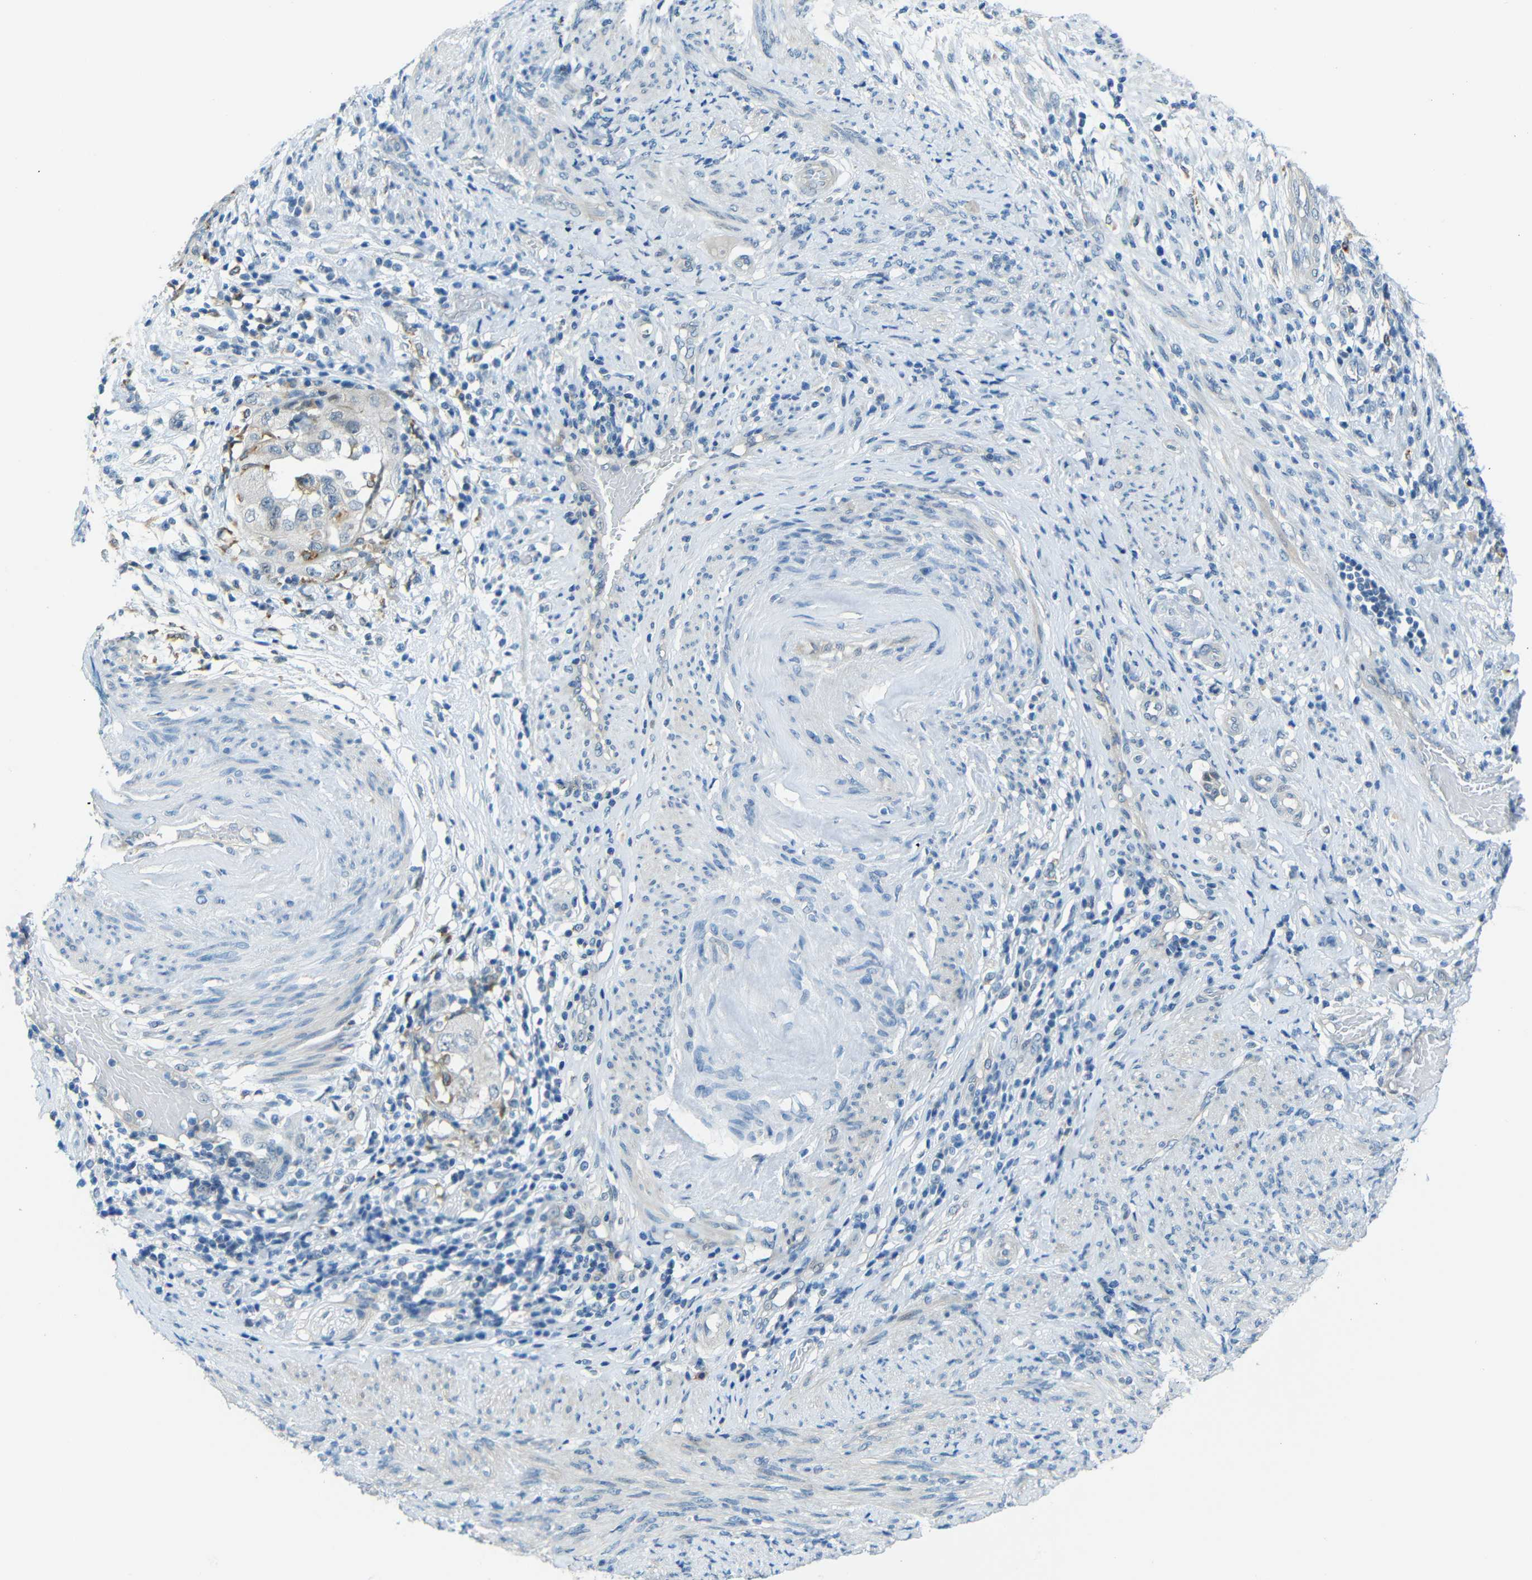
{"staining": {"intensity": "negative", "quantity": "none", "location": "none"}, "tissue": "endometrial cancer", "cell_type": "Tumor cells", "image_type": "cancer", "snomed": [{"axis": "morphology", "description": "Adenocarcinoma, NOS"}, {"axis": "topography", "description": "Endometrium"}], "caption": "Immunohistochemical staining of endometrial adenocarcinoma shows no significant staining in tumor cells.", "gene": "ANKRD22", "patient": {"sex": "female", "age": 85}}